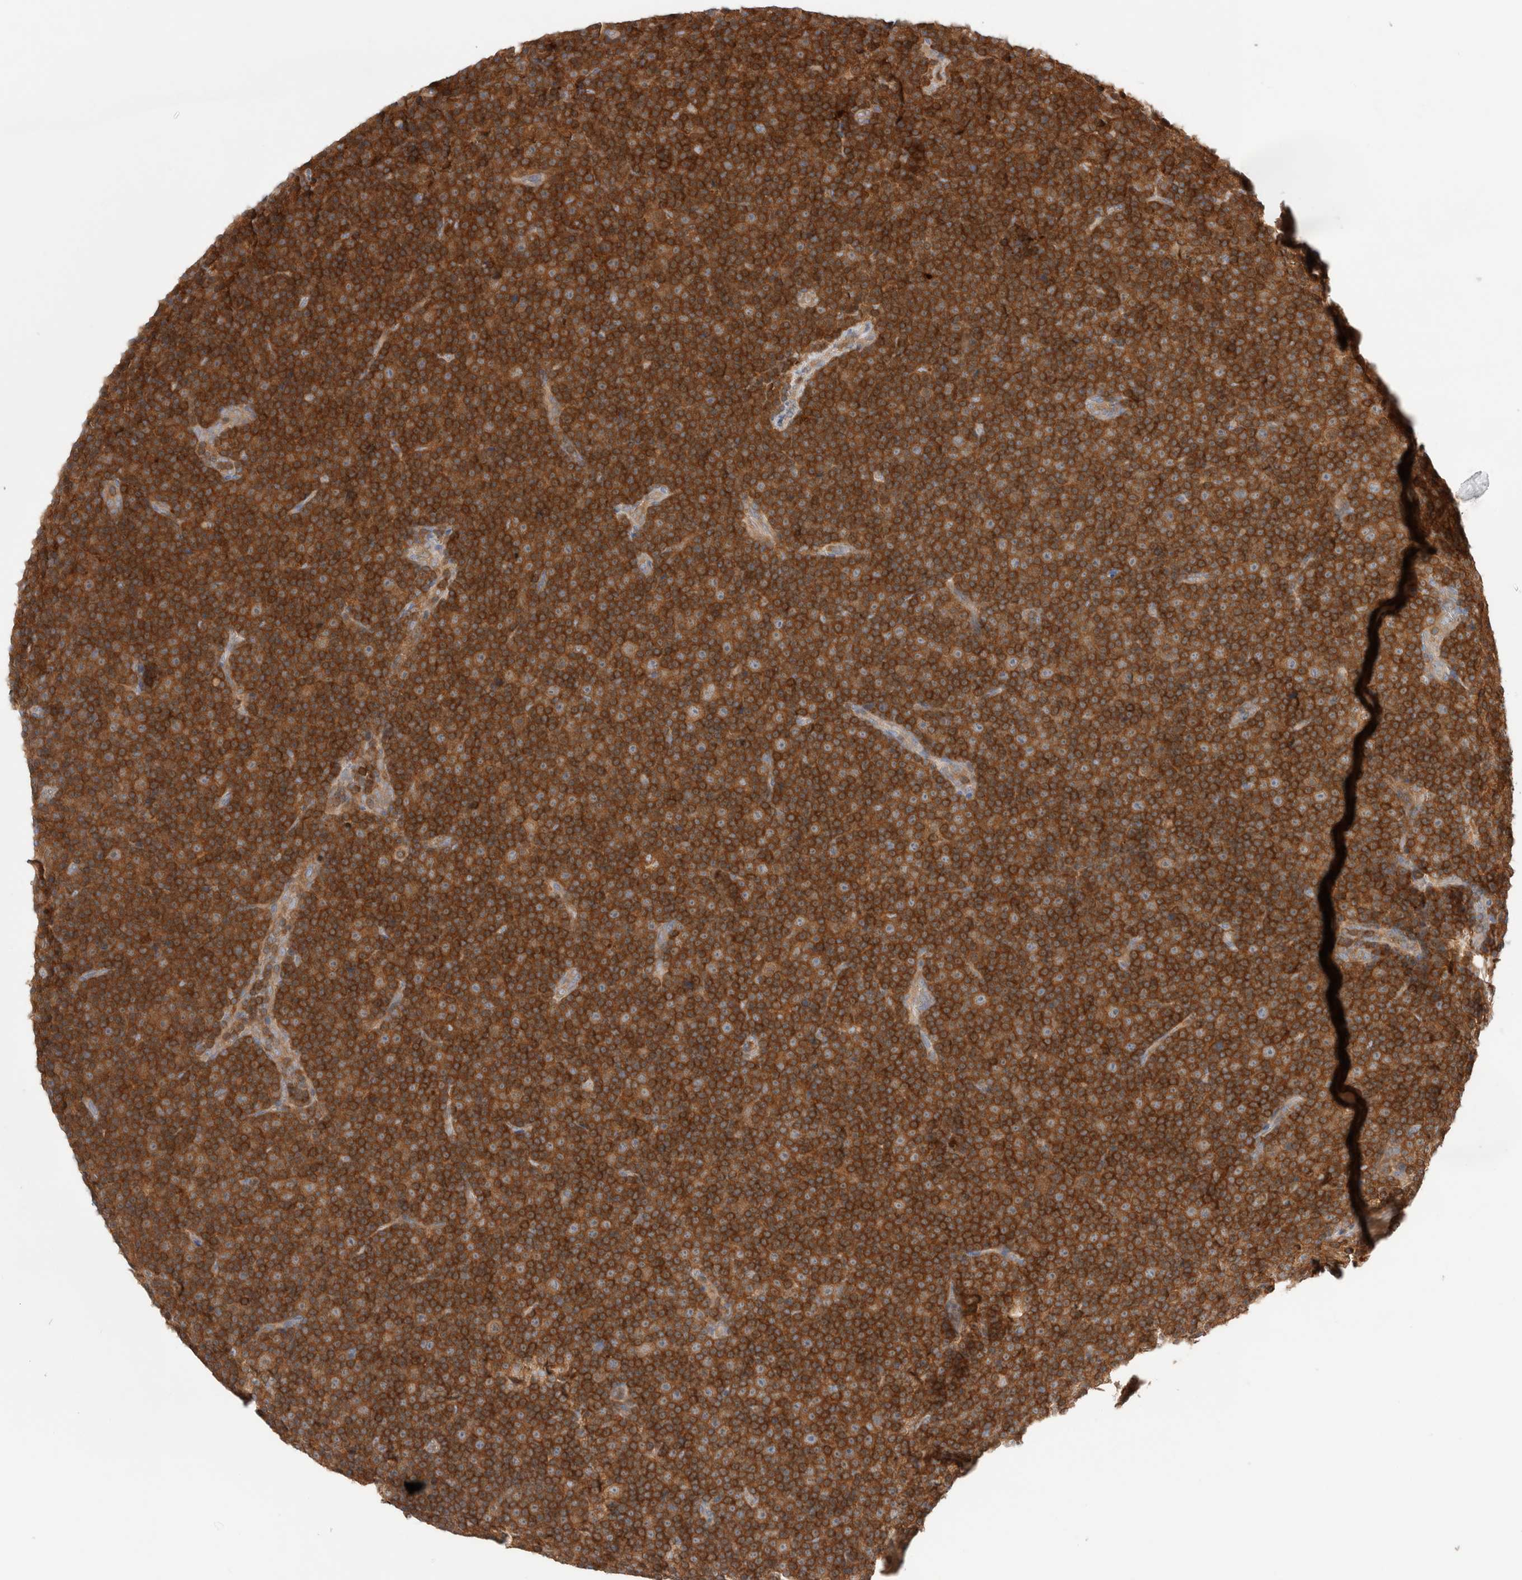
{"staining": {"intensity": "strong", "quantity": ">75%", "location": "cytoplasmic/membranous"}, "tissue": "lymphoma", "cell_type": "Tumor cells", "image_type": "cancer", "snomed": [{"axis": "morphology", "description": "Malignant lymphoma, non-Hodgkin's type, Low grade"}, {"axis": "topography", "description": "Lymph node"}], "caption": "Immunohistochemistry of human malignant lymphoma, non-Hodgkin's type (low-grade) demonstrates high levels of strong cytoplasmic/membranous positivity in about >75% of tumor cells.", "gene": "KLHL14", "patient": {"sex": "female", "age": 67}}